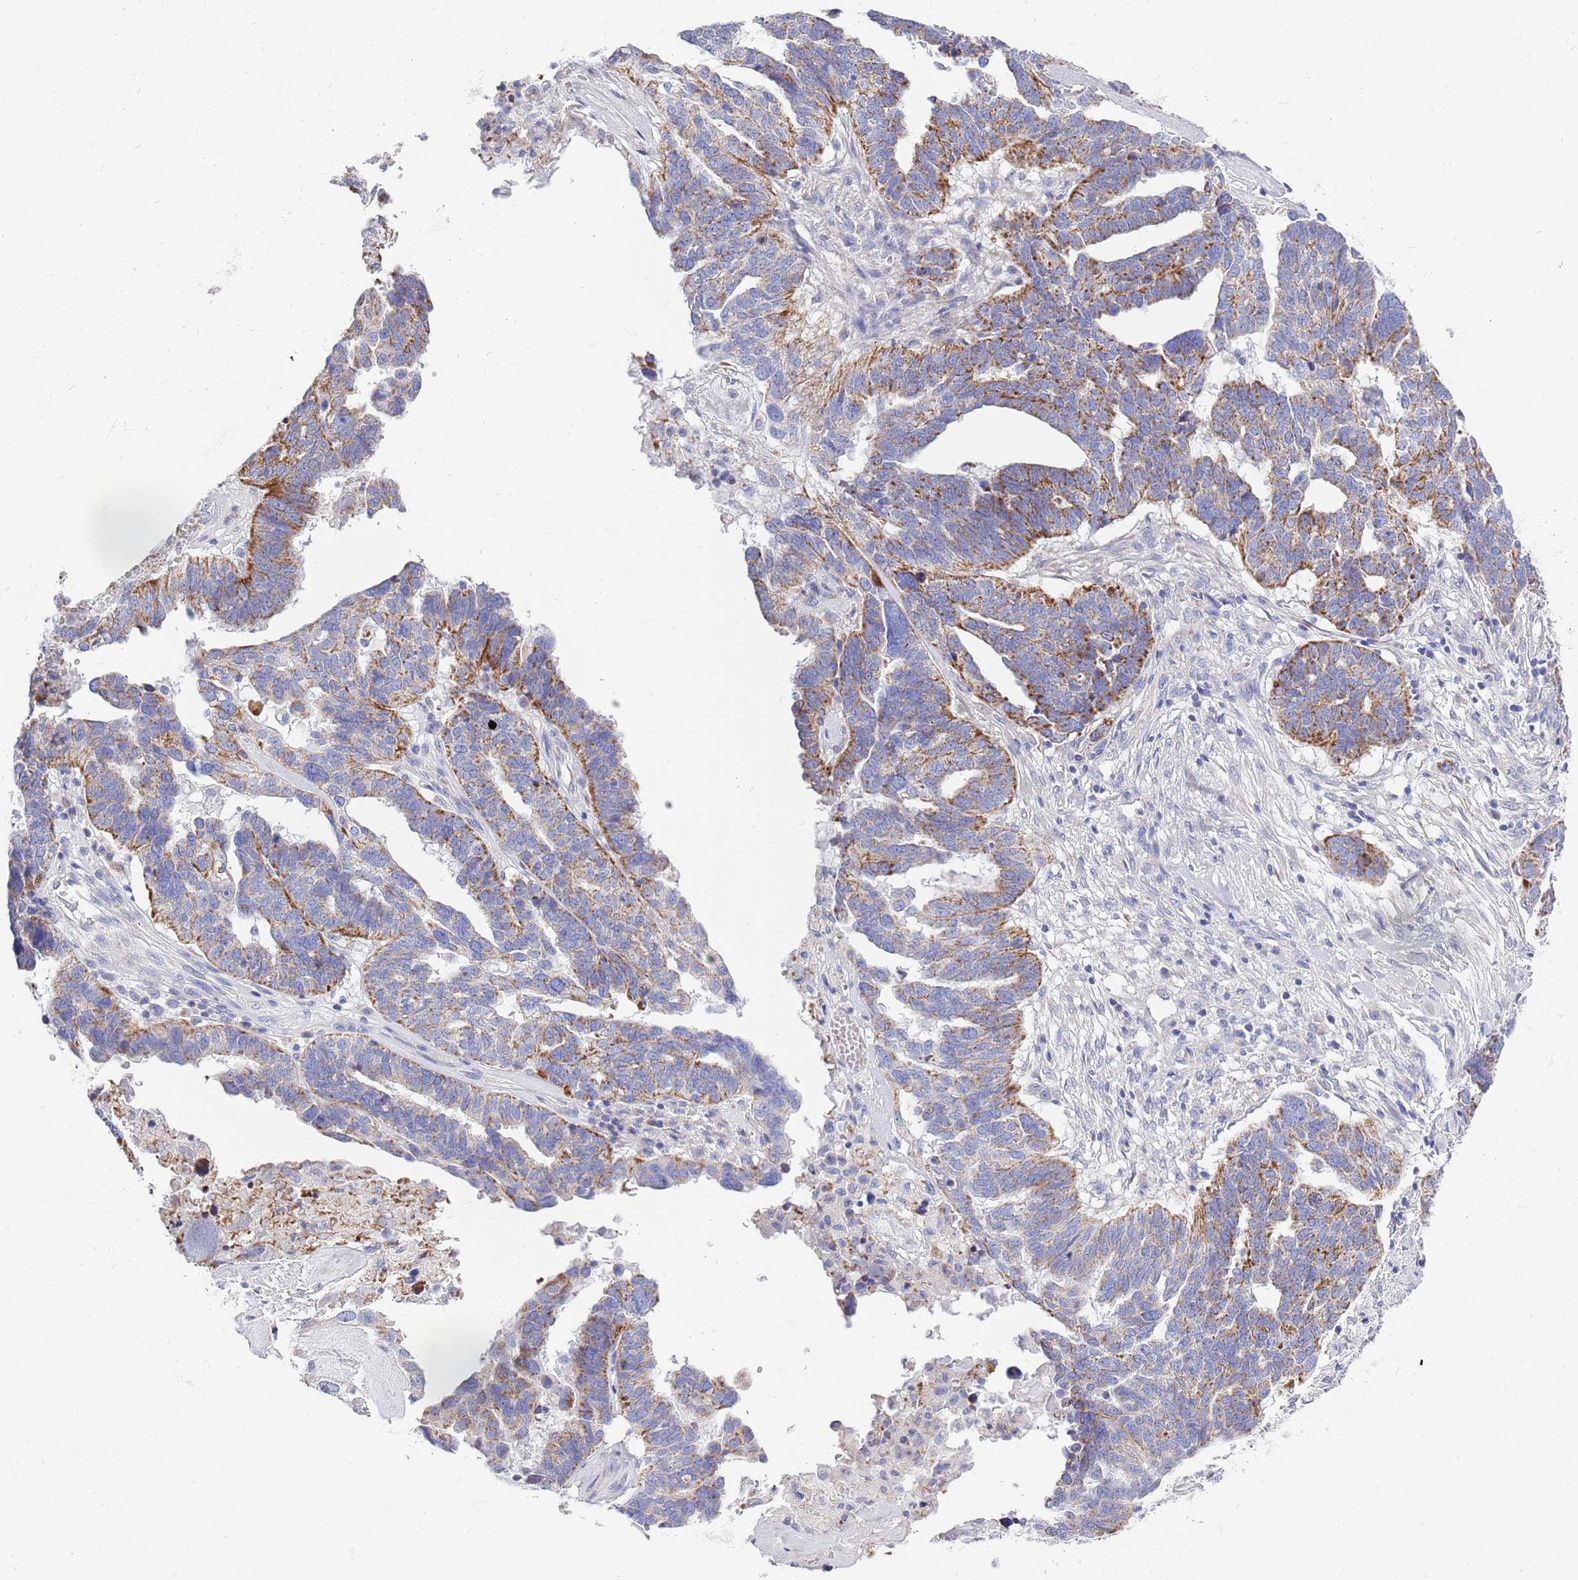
{"staining": {"intensity": "strong", "quantity": ">75%", "location": "cytoplasmic/membranous"}, "tissue": "ovarian cancer", "cell_type": "Tumor cells", "image_type": "cancer", "snomed": [{"axis": "morphology", "description": "Cystadenocarcinoma, serous, NOS"}, {"axis": "topography", "description": "Ovary"}], "caption": "Human ovarian cancer stained with a brown dye displays strong cytoplasmic/membranous positive expression in approximately >75% of tumor cells.", "gene": "EMC8", "patient": {"sex": "female", "age": 59}}